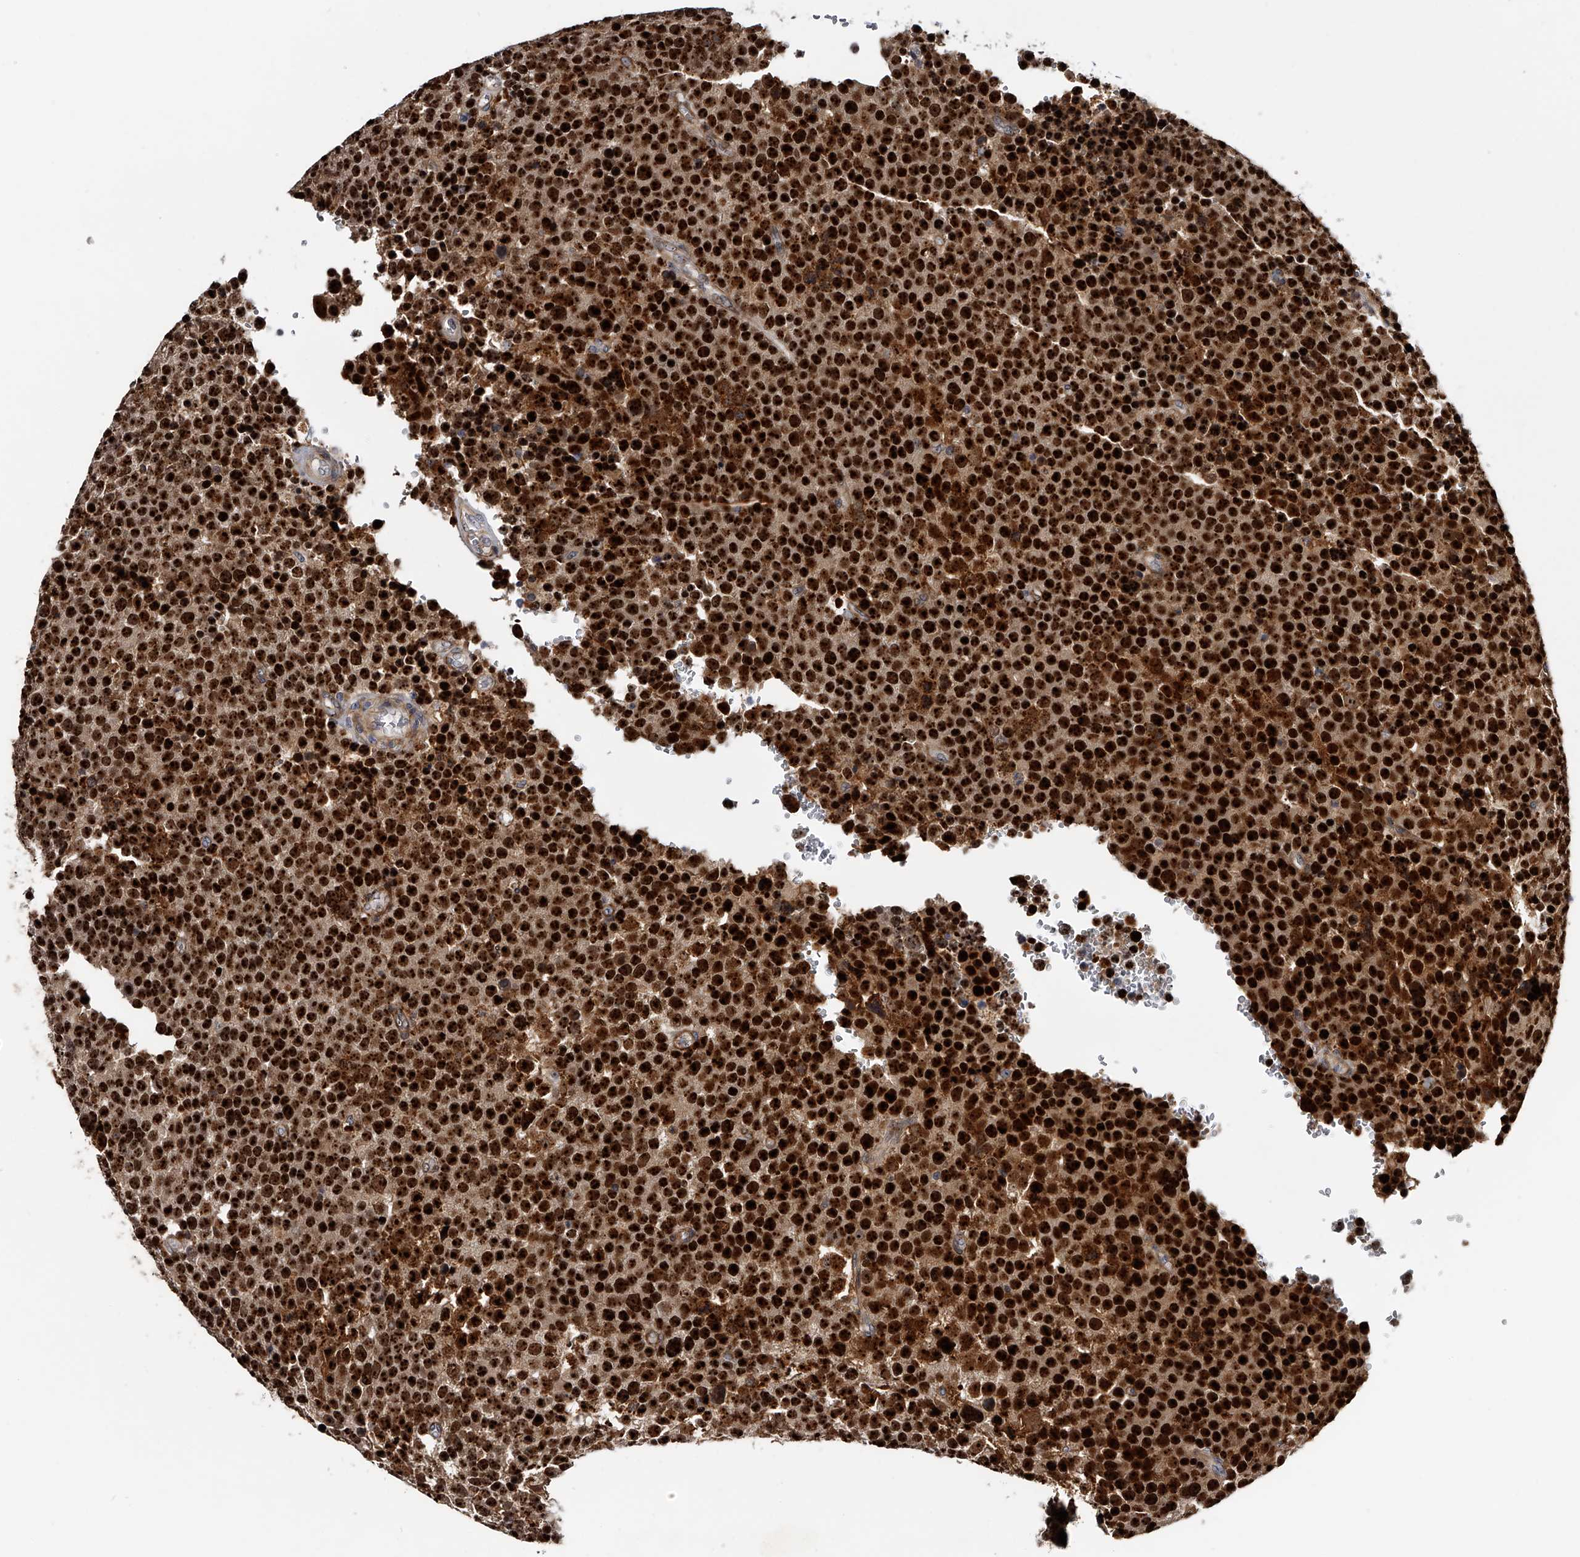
{"staining": {"intensity": "strong", "quantity": ">75%", "location": "nuclear"}, "tissue": "testis cancer", "cell_type": "Tumor cells", "image_type": "cancer", "snomed": [{"axis": "morphology", "description": "Seminoma, NOS"}, {"axis": "topography", "description": "Testis"}], "caption": "An image of human testis cancer (seminoma) stained for a protein shows strong nuclear brown staining in tumor cells.", "gene": "MDN1", "patient": {"sex": "male", "age": 71}}